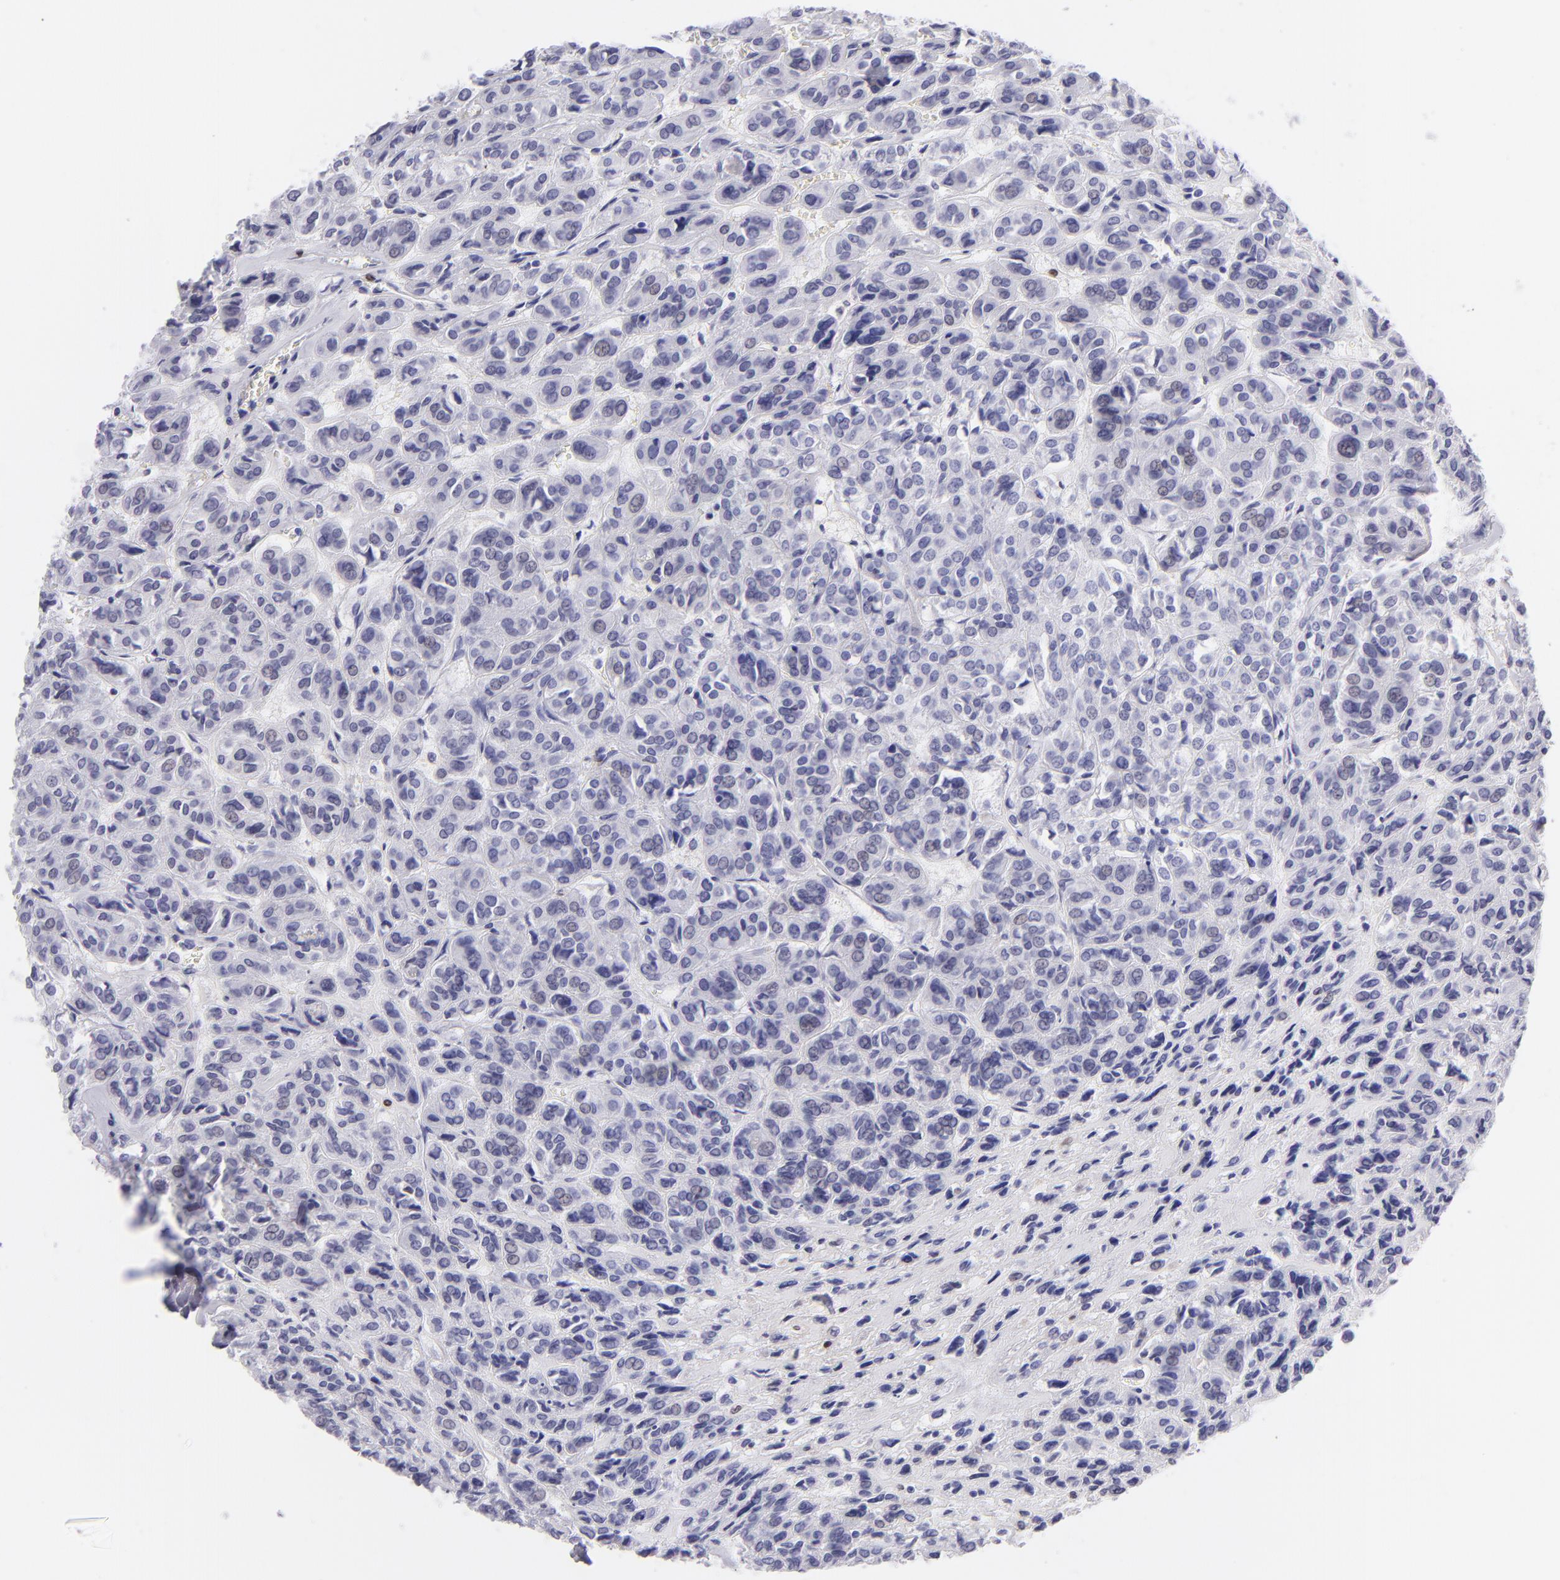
{"staining": {"intensity": "negative", "quantity": "none", "location": "none"}, "tissue": "thyroid cancer", "cell_type": "Tumor cells", "image_type": "cancer", "snomed": [{"axis": "morphology", "description": "Follicular adenoma carcinoma, NOS"}, {"axis": "topography", "description": "Thyroid gland"}], "caption": "Immunohistochemical staining of human thyroid cancer (follicular adenoma carcinoma) displays no significant positivity in tumor cells.", "gene": "MITF", "patient": {"sex": "female", "age": 71}}